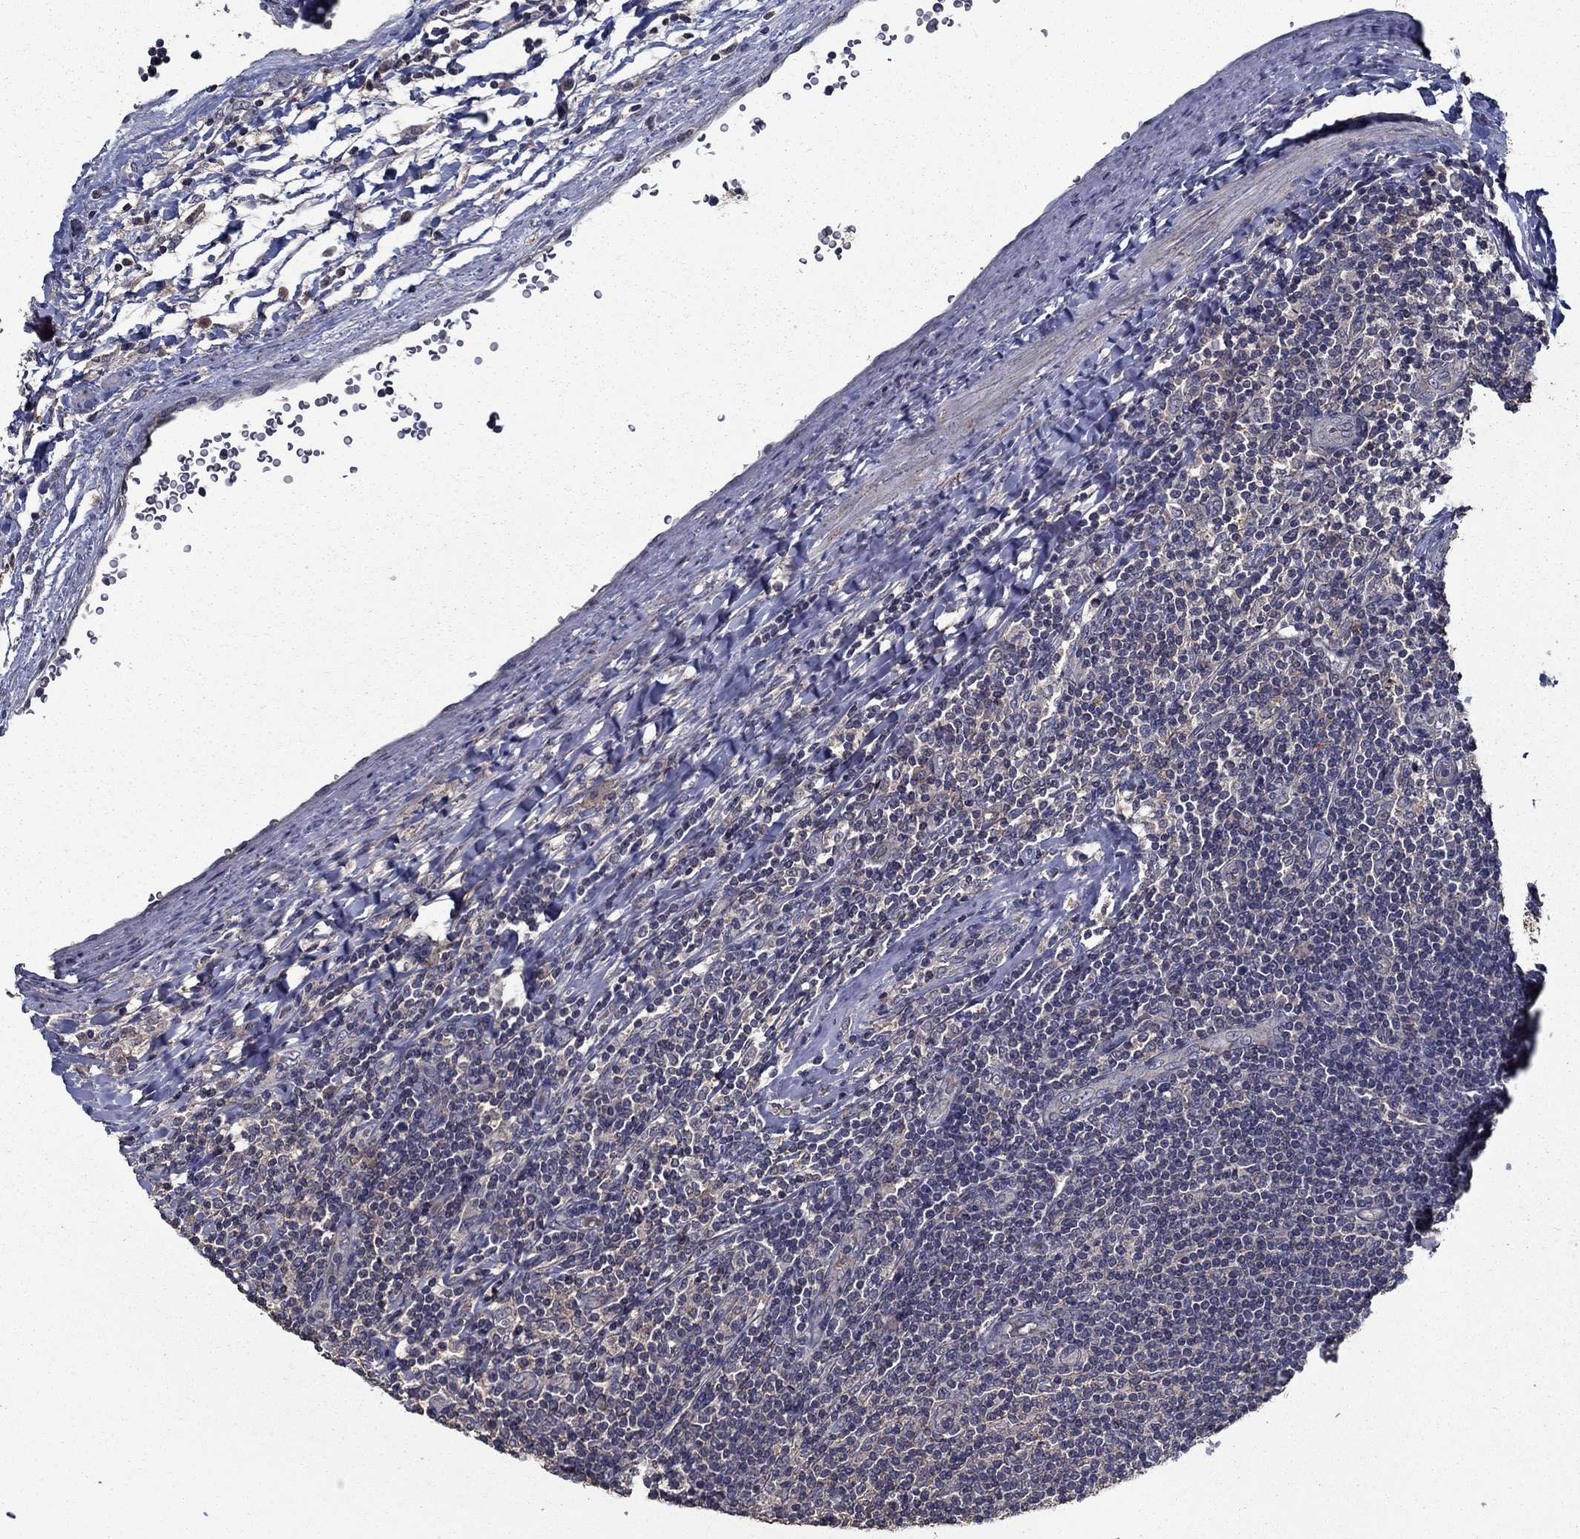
{"staining": {"intensity": "negative", "quantity": "none", "location": "none"}, "tissue": "lymphoma", "cell_type": "Tumor cells", "image_type": "cancer", "snomed": [{"axis": "morphology", "description": "Hodgkin's disease, NOS"}, {"axis": "topography", "description": "Lymph node"}], "caption": "There is no significant positivity in tumor cells of lymphoma.", "gene": "SLC44A1", "patient": {"sex": "male", "age": 40}}